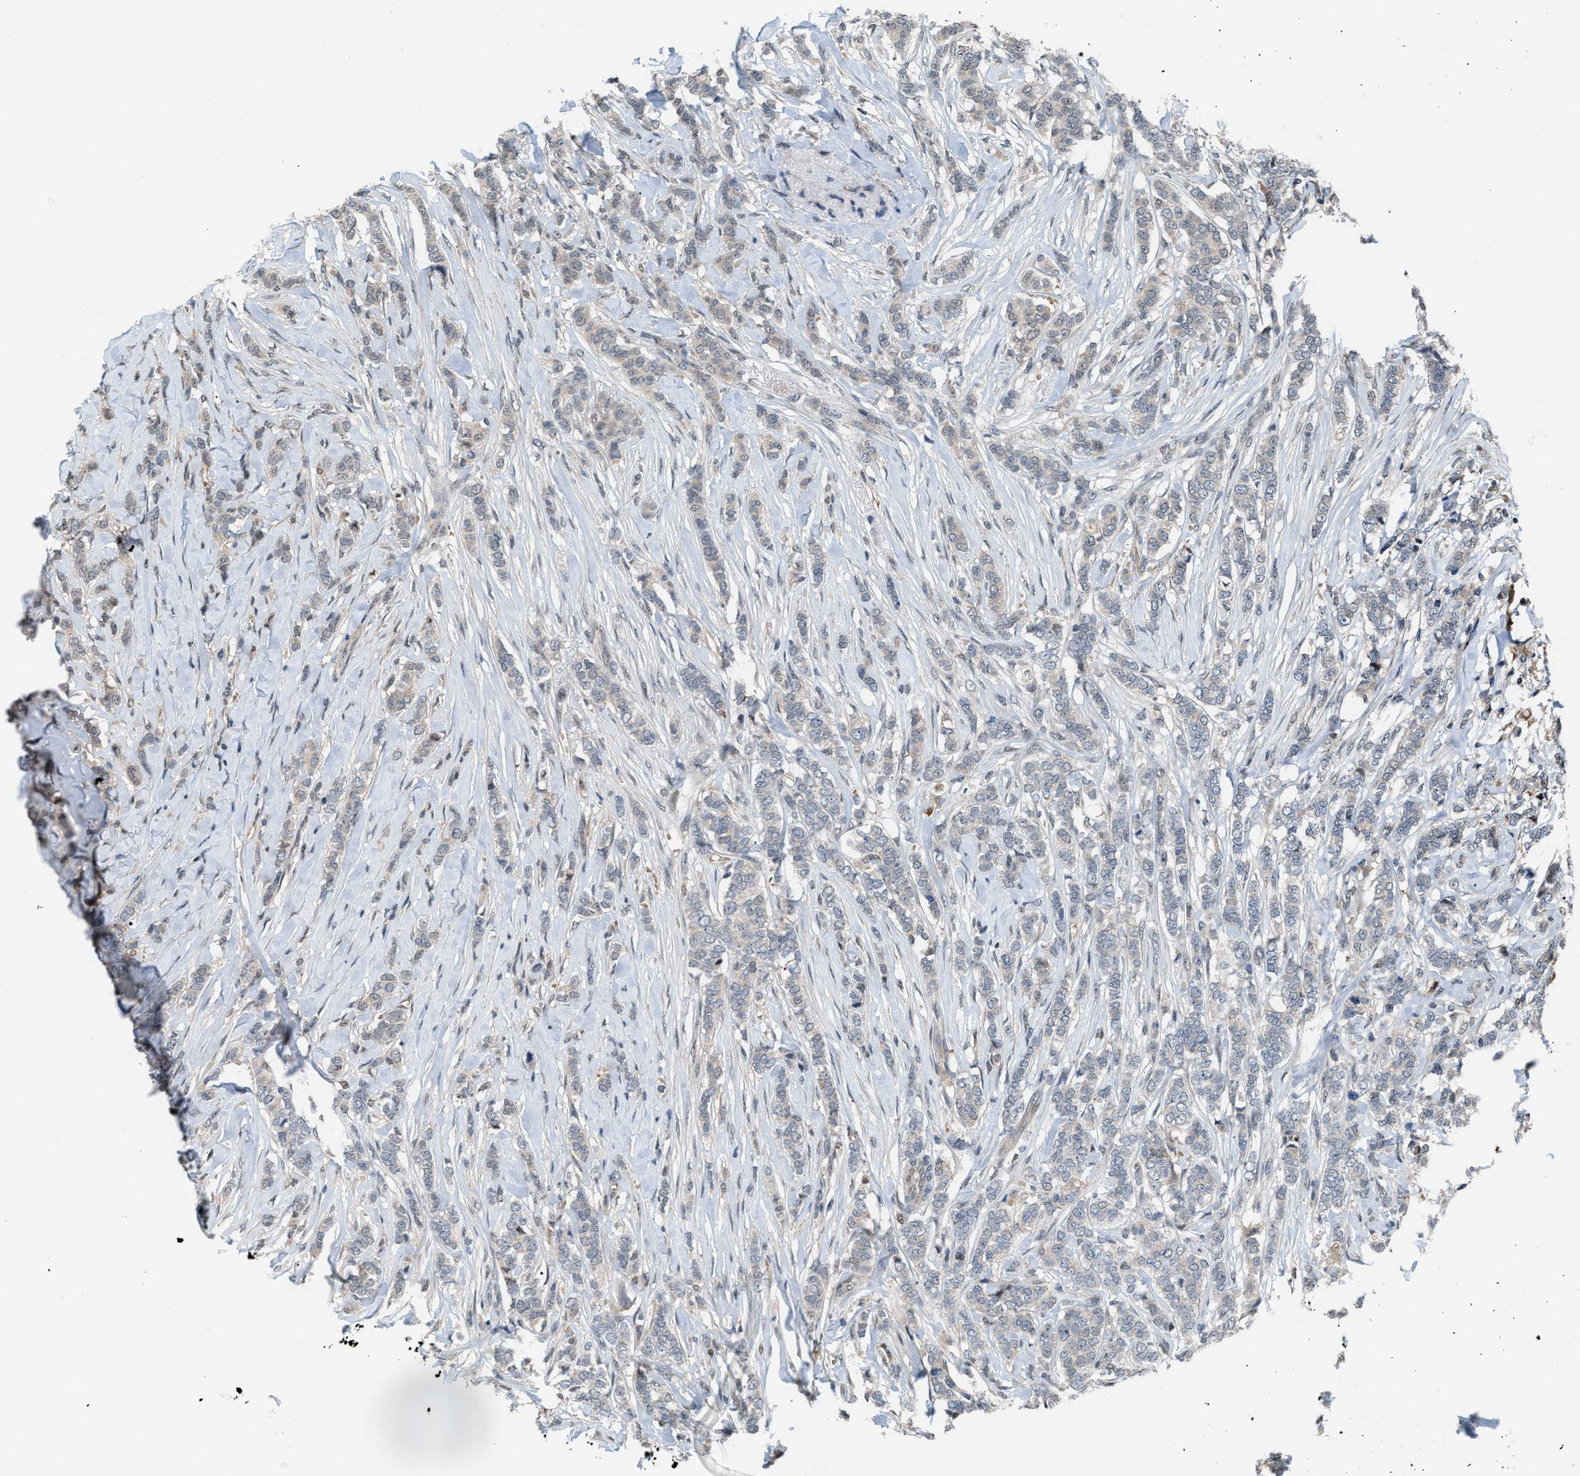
{"staining": {"intensity": "negative", "quantity": "none", "location": "none"}, "tissue": "breast cancer", "cell_type": "Tumor cells", "image_type": "cancer", "snomed": [{"axis": "morphology", "description": "Lobular carcinoma"}, {"axis": "topography", "description": "Skin"}, {"axis": "topography", "description": "Breast"}], "caption": "A micrograph of breast lobular carcinoma stained for a protein reveals no brown staining in tumor cells.", "gene": "RFFL", "patient": {"sex": "female", "age": 46}}